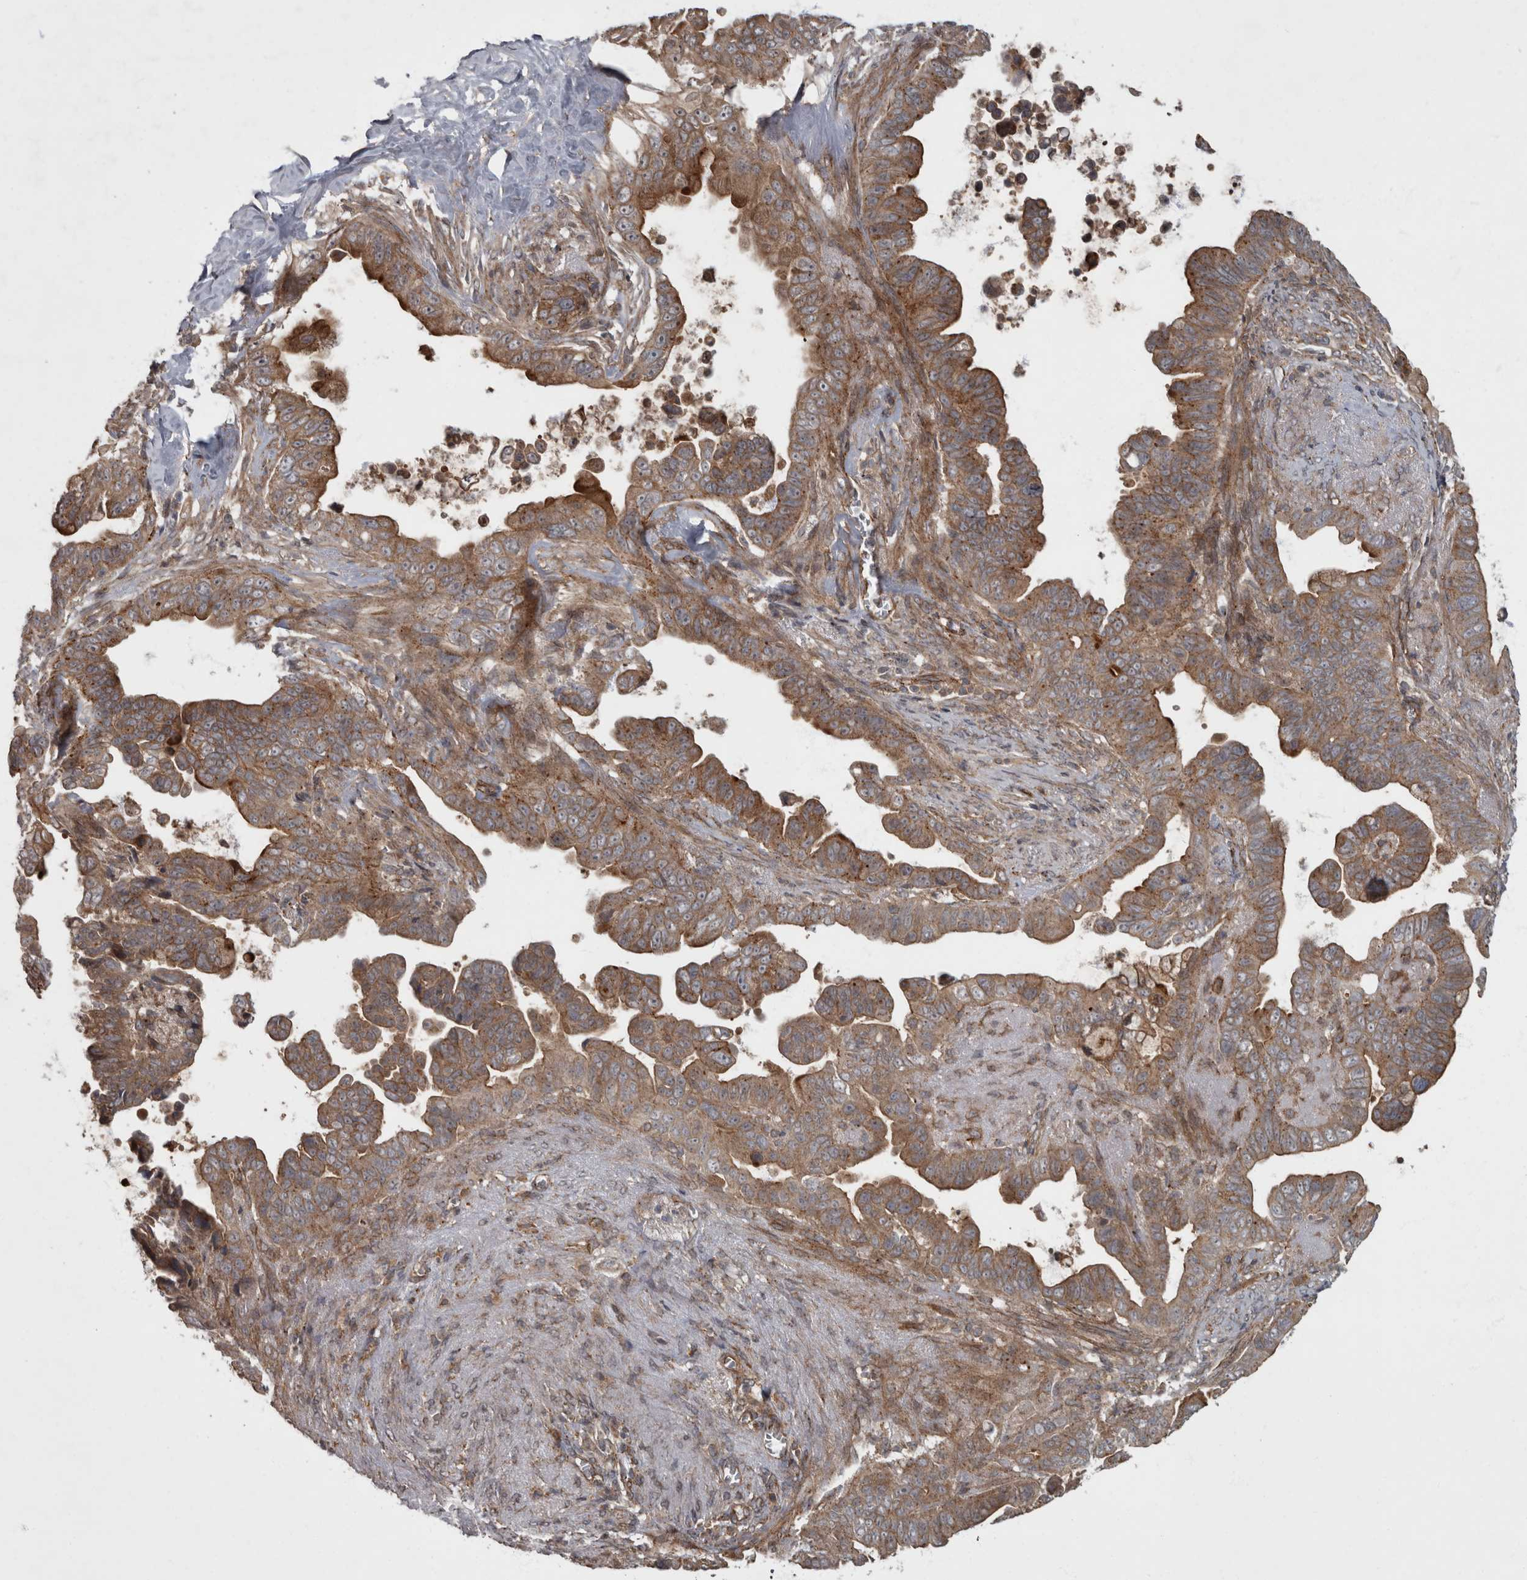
{"staining": {"intensity": "moderate", "quantity": ">75%", "location": "cytoplasmic/membranous"}, "tissue": "pancreatic cancer", "cell_type": "Tumor cells", "image_type": "cancer", "snomed": [{"axis": "morphology", "description": "Adenocarcinoma, NOS"}, {"axis": "topography", "description": "Pancreas"}], "caption": "A medium amount of moderate cytoplasmic/membranous staining is identified in approximately >75% of tumor cells in pancreatic cancer (adenocarcinoma) tissue.", "gene": "VEGFD", "patient": {"sex": "female", "age": 72}}